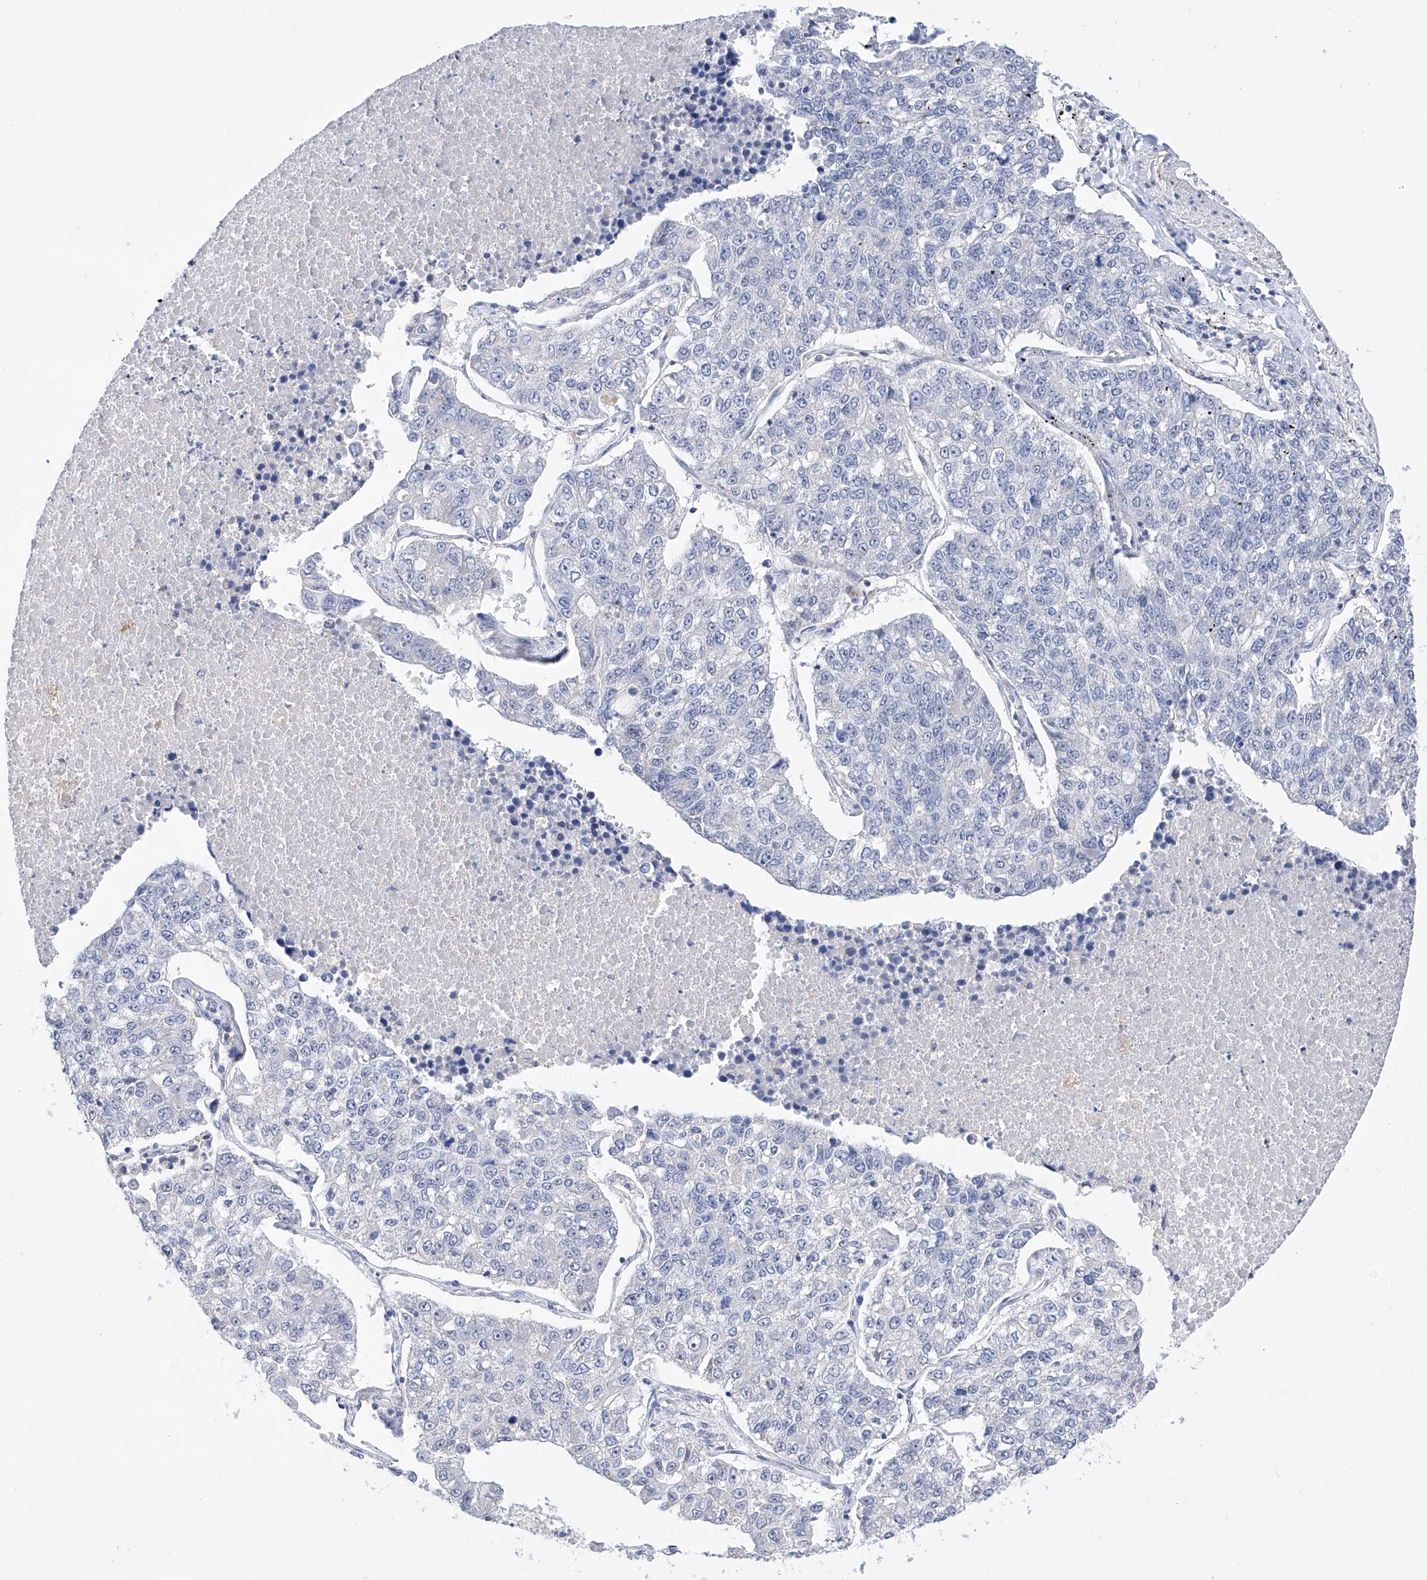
{"staining": {"intensity": "negative", "quantity": "none", "location": "none"}, "tissue": "lung cancer", "cell_type": "Tumor cells", "image_type": "cancer", "snomed": [{"axis": "morphology", "description": "Adenocarcinoma, NOS"}, {"axis": "topography", "description": "Lung"}], "caption": "Lung cancer (adenocarcinoma) stained for a protein using immunohistochemistry shows no positivity tumor cells.", "gene": "AFG1L", "patient": {"sex": "male", "age": 49}}